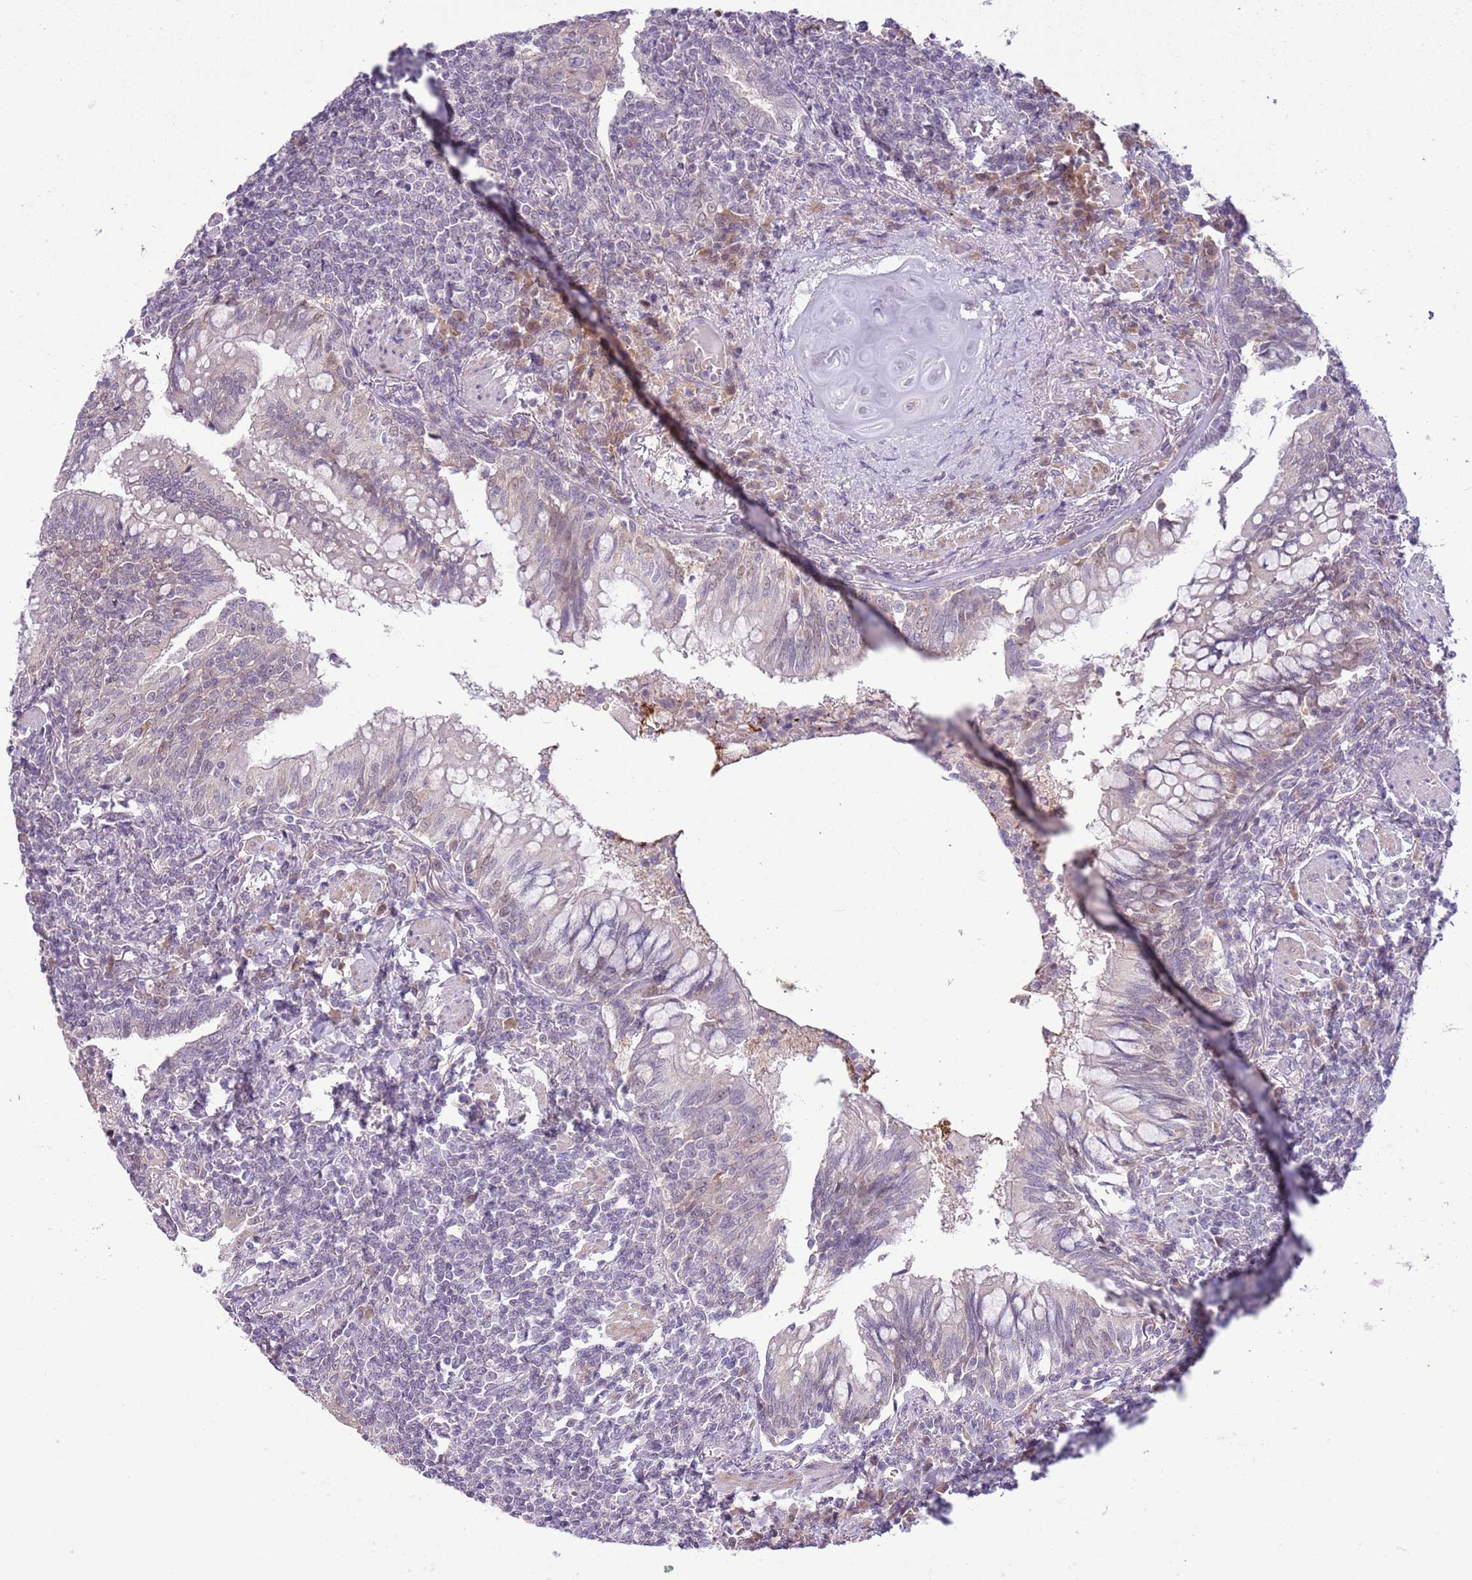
{"staining": {"intensity": "negative", "quantity": "none", "location": "none"}, "tissue": "lymphoma", "cell_type": "Tumor cells", "image_type": "cancer", "snomed": [{"axis": "morphology", "description": "Malignant lymphoma, non-Hodgkin's type, Low grade"}, {"axis": "topography", "description": "Lung"}], "caption": "Tumor cells show no significant protein expression in malignant lymphoma, non-Hodgkin's type (low-grade). Brightfield microscopy of IHC stained with DAB (3,3'-diaminobenzidine) (brown) and hematoxylin (blue), captured at high magnification.", "gene": "GALK2", "patient": {"sex": "female", "age": 71}}